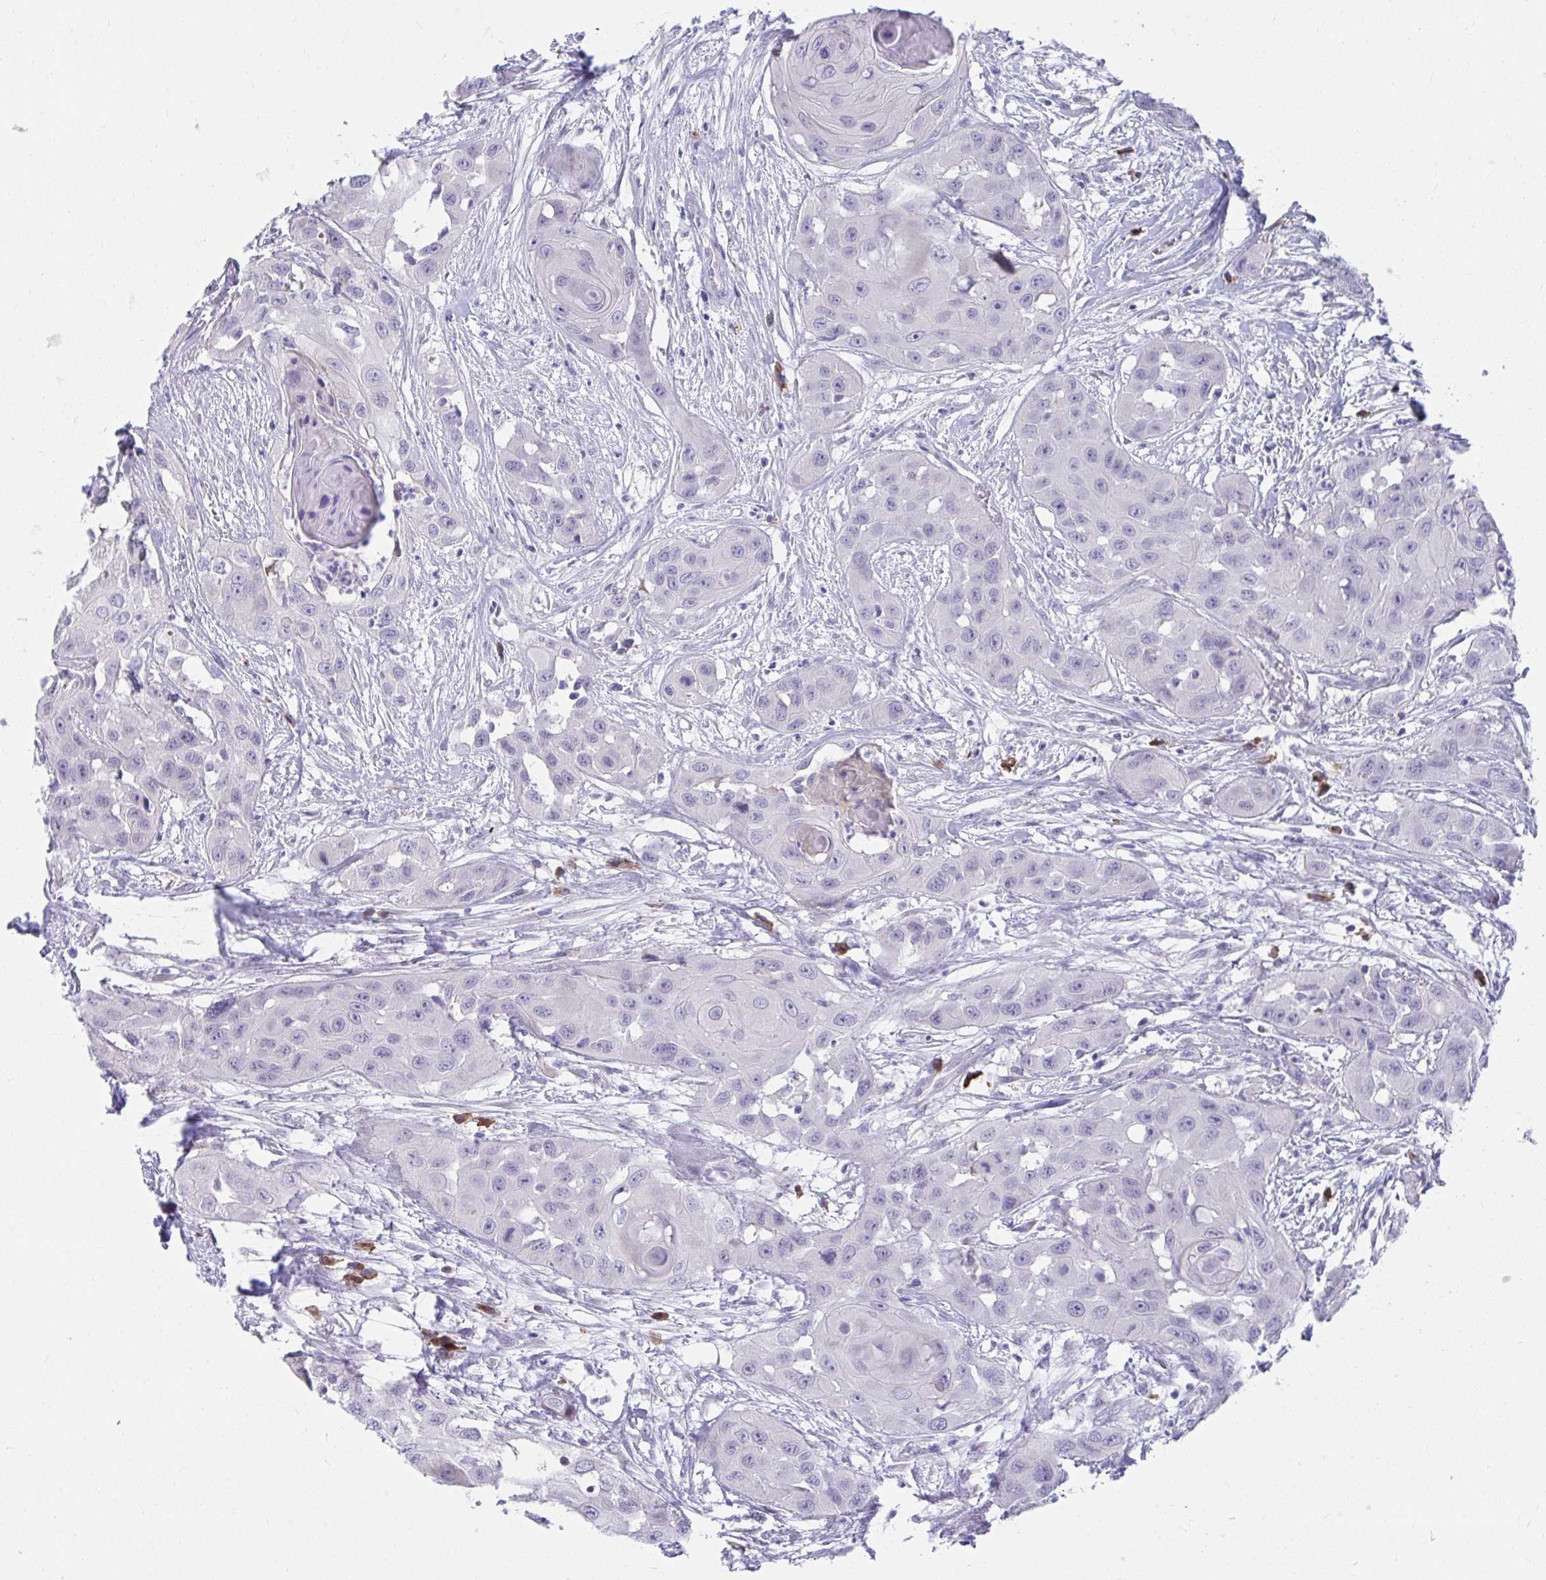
{"staining": {"intensity": "negative", "quantity": "none", "location": "none"}, "tissue": "head and neck cancer", "cell_type": "Tumor cells", "image_type": "cancer", "snomed": [{"axis": "morphology", "description": "Squamous cell carcinoma, NOS"}, {"axis": "topography", "description": "Head-Neck"}], "caption": "Protein analysis of squamous cell carcinoma (head and neck) reveals no significant positivity in tumor cells.", "gene": "SLAMF7", "patient": {"sex": "male", "age": 83}}